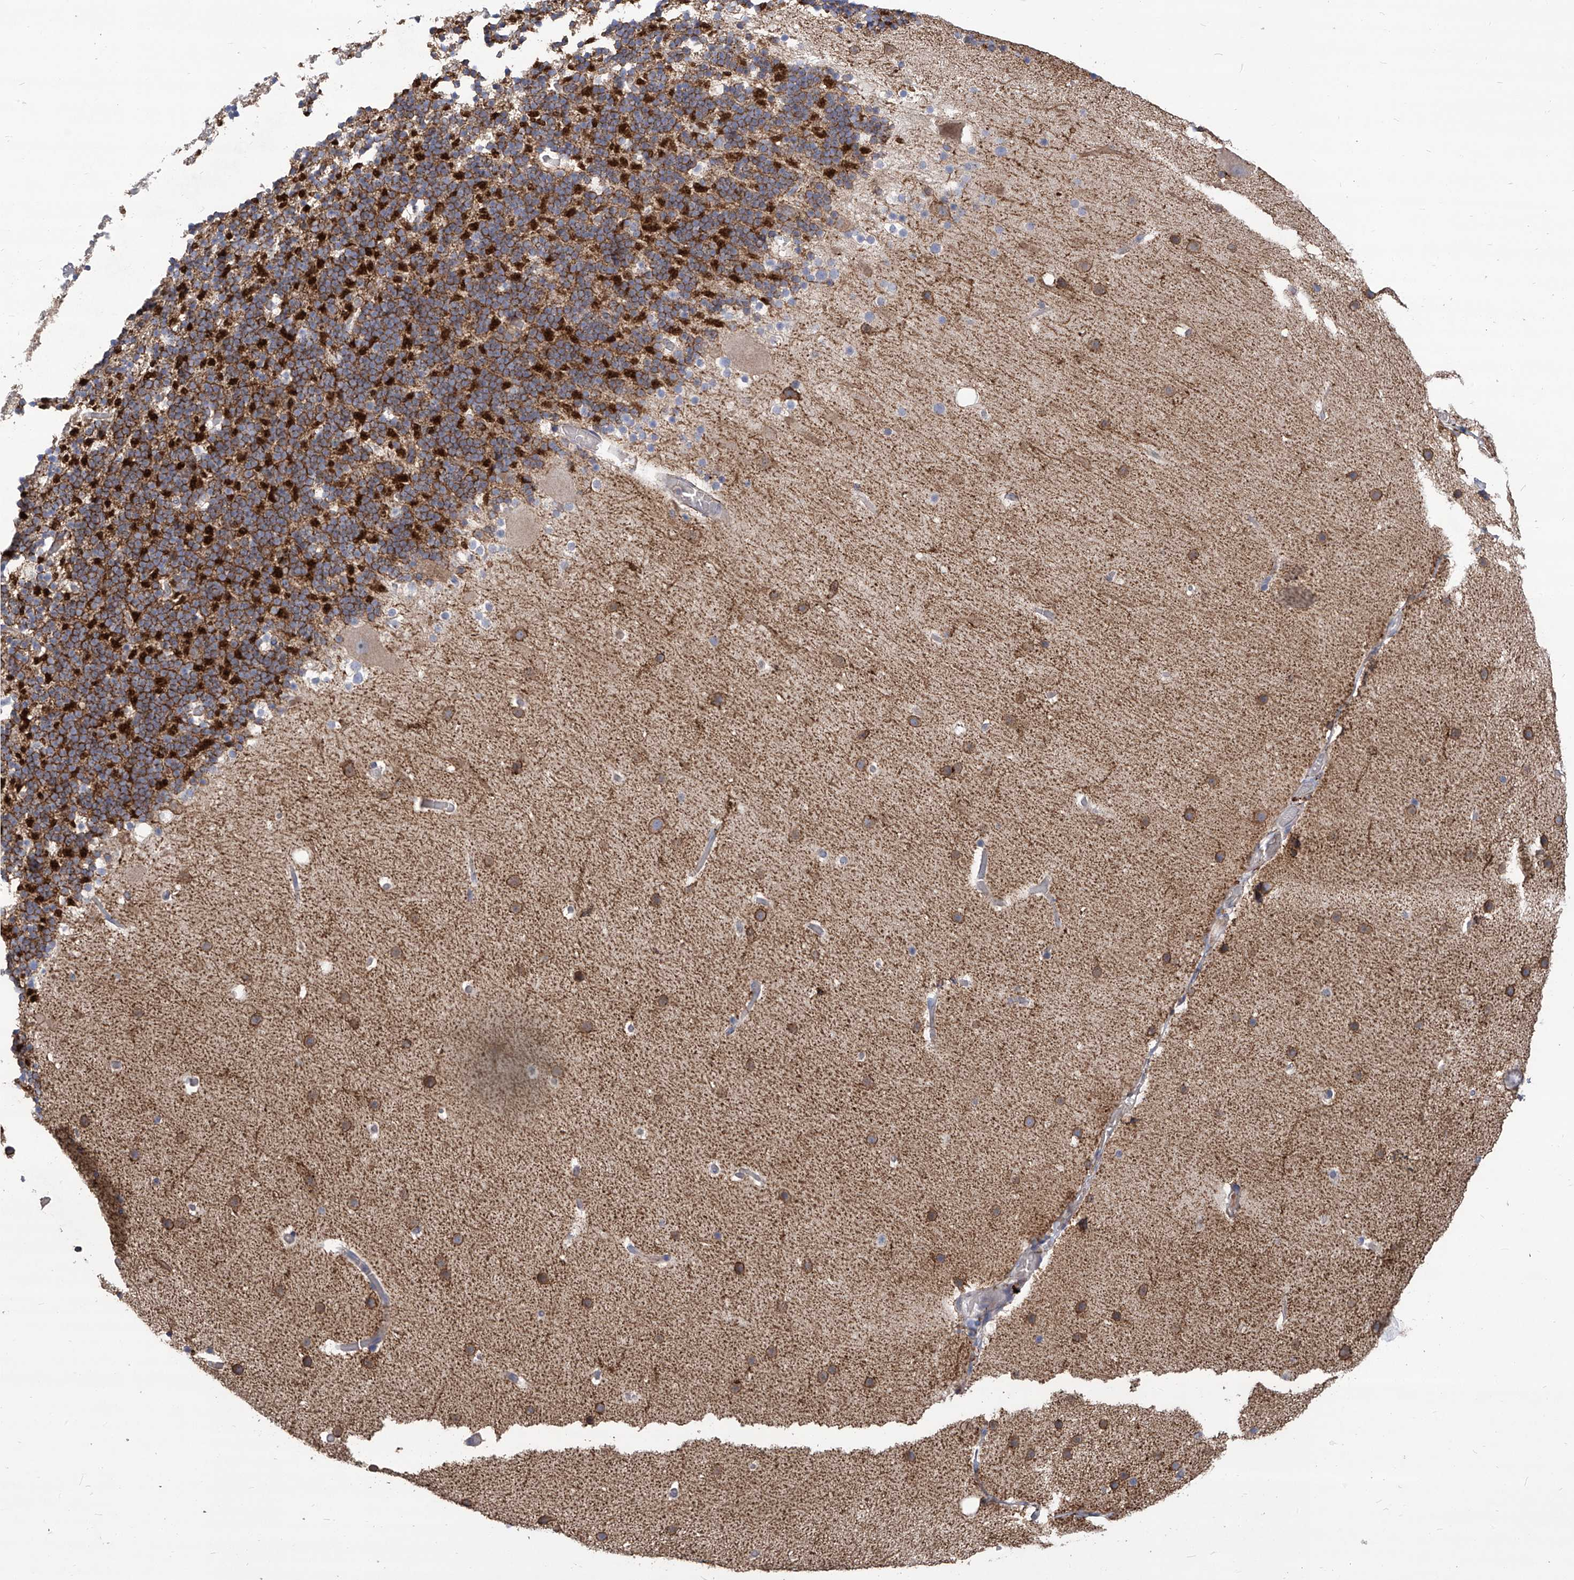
{"staining": {"intensity": "strong", "quantity": ">75%", "location": "cytoplasmic/membranous"}, "tissue": "cerebellum", "cell_type": "Cells in granular layer", "image_type": "normal", "snomed": [{"axis": "morphology", "description": "Normal tissue, NOS"}, {"axis": "topography", "description": "Cerebellum"}], "caption": "The histopathology image reveals a brown stain indicating the presence of a protein in the cytoplasmic/membranous of cells in granular layer in cerebellum. Immunohistochemistry (ihc) stains the protein in brown and the nuclei are stained blue.", "gene": "TXNIP", "patient": {"sex": "male", "age": 57}}